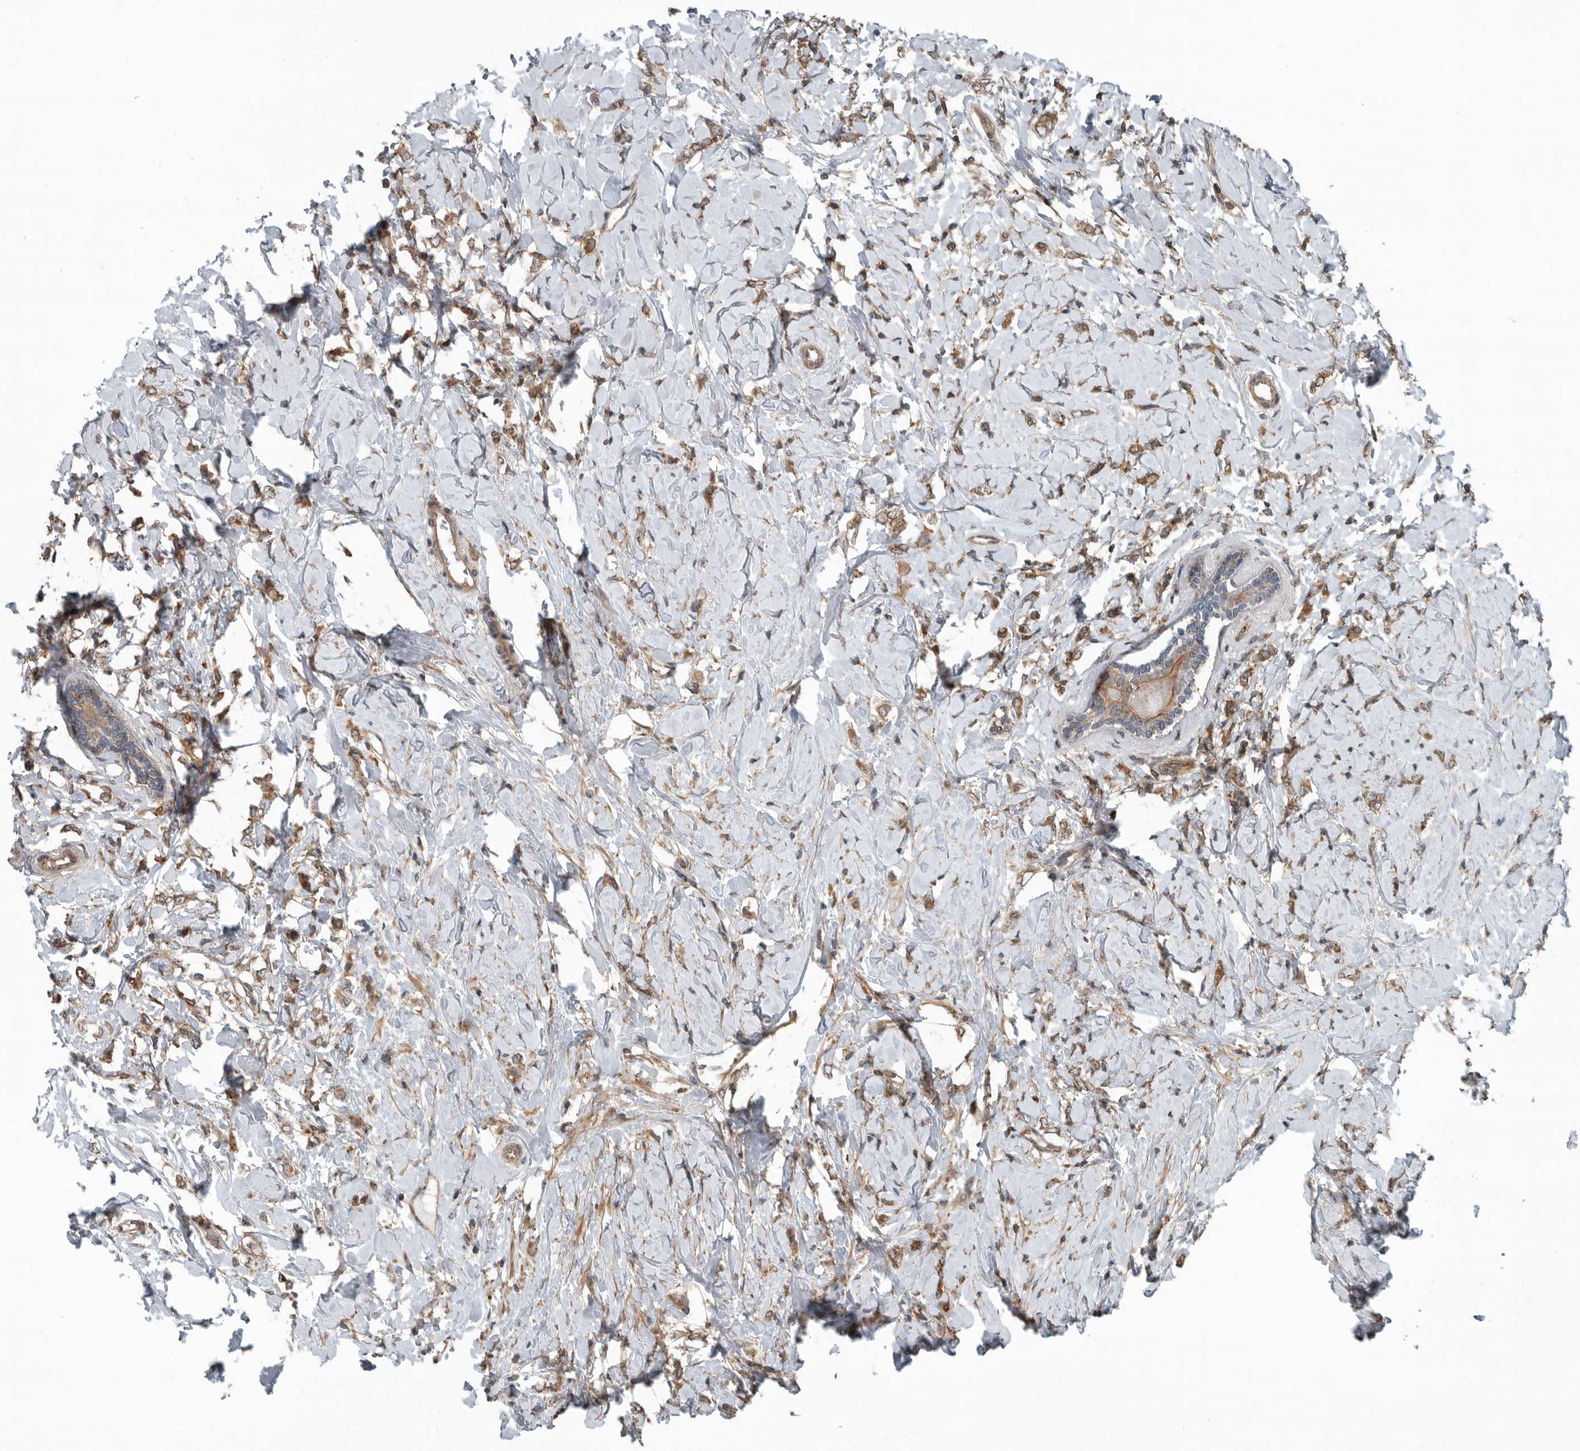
{"staining": {"intensity": "moderate", "quantity": ">75%", "location": "cytoplasmic/membranous"}, "tissue": "breast cancer", "cell_type": "Tumor cells", "image_type": "cancer", "snomed": [{"axis": "morphology", "description": "Normal tissue, NOS"}, {"axis": "morphology", "description": "Lobular carcinoma"}, {"axis": "topography", "description": "Breast"}], "caption": "Human breast lobular carcinoma stained with a protein marker displays moderate staining in tumor cells.", "gene": "AMFR", "patient": {"sex": "female", "age": 47}}